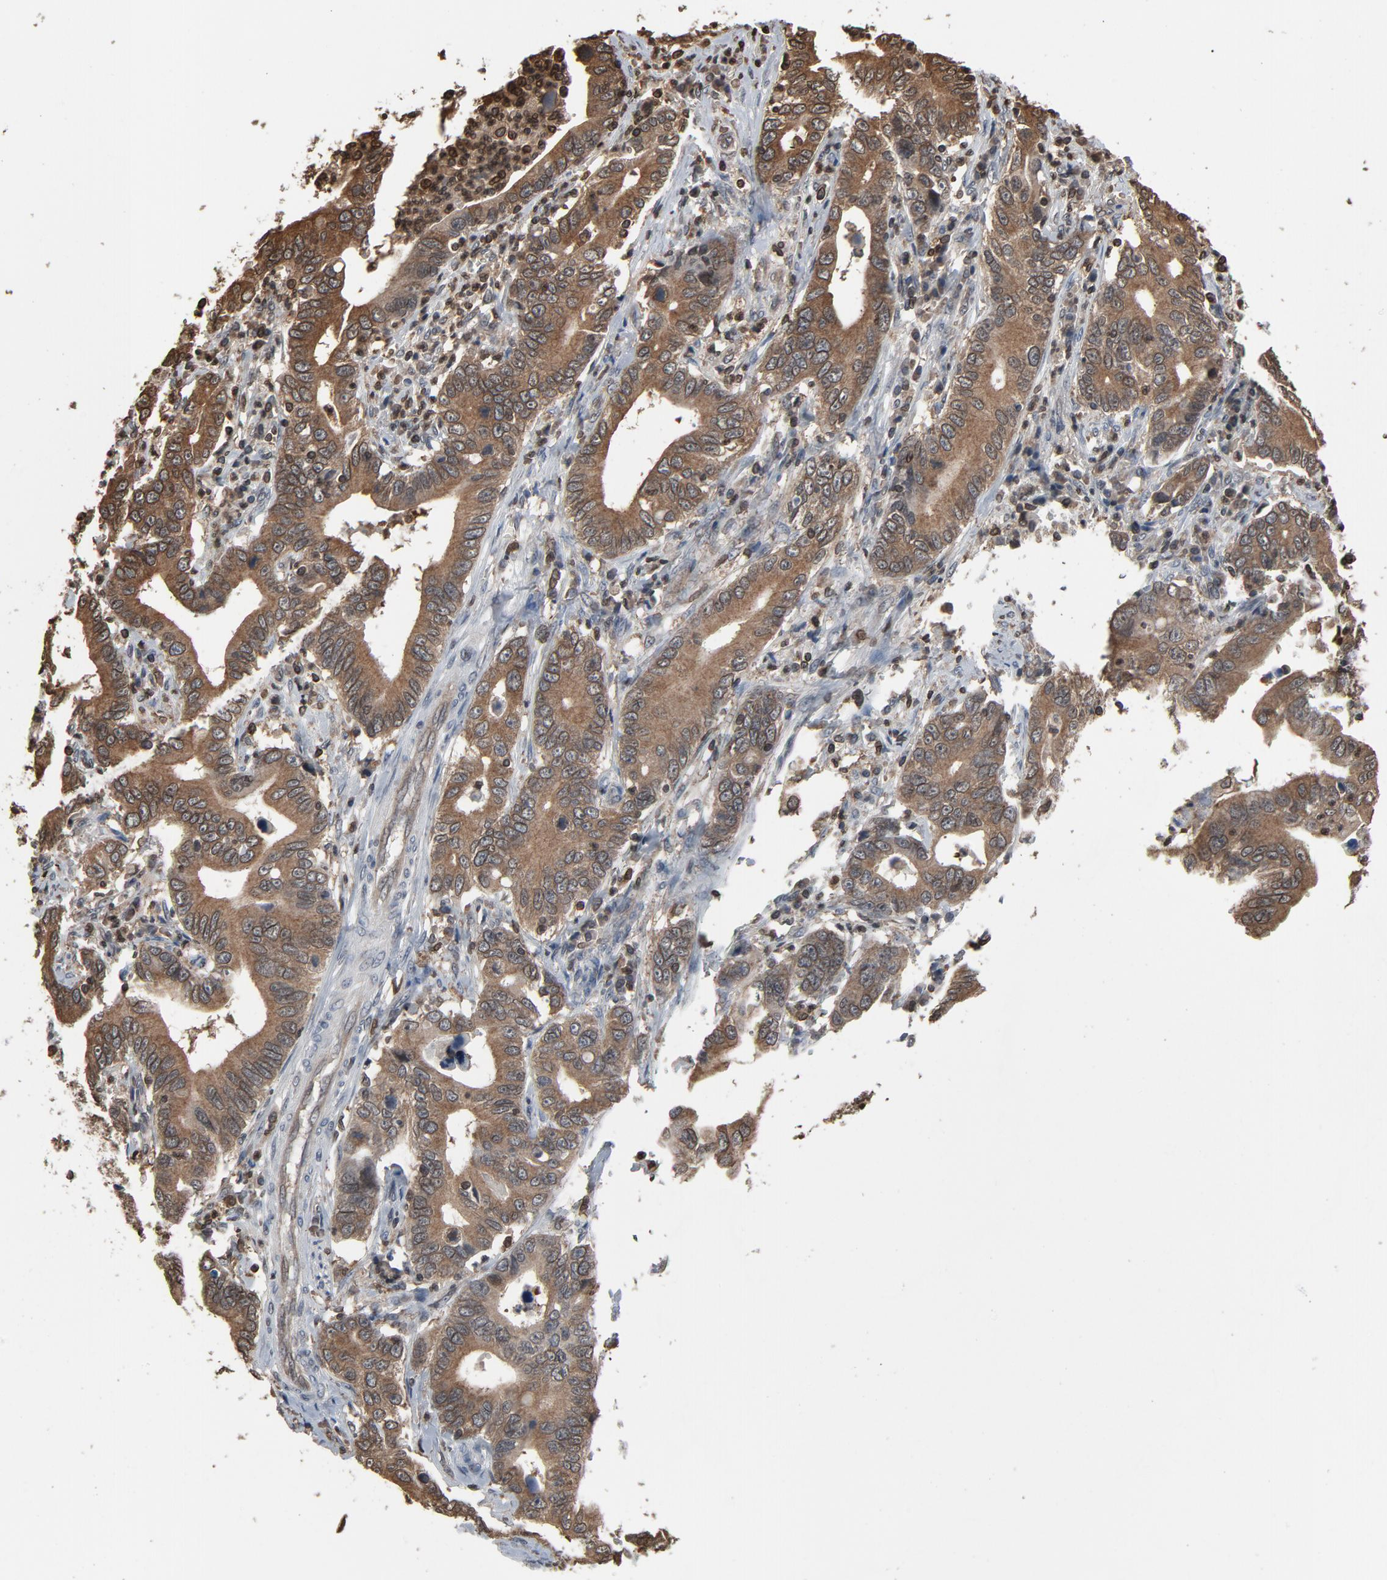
{"staining": {"intensity": "moderate", "quantity": ">75%", "location": "cytoplasmic/membranous,nuclear"}, "tissue": "stomach cancer", "cell_type": "Tumor cells", "image_type": "cancer", "snomed": [{"axis": "morphology", "description": "Adenocarcinoma, NOS"}, {"axis": "topography", "description": "Stomach, upper"}], "caption": "An image of human adenocarcinoma (stomach) stained for a protein demonstrates moderate cytoplasmic/membranous and nuclear brown staining in tumor cells.", "gene": "UBE2D1", "patient": {"sex": "male", "age": 63}}